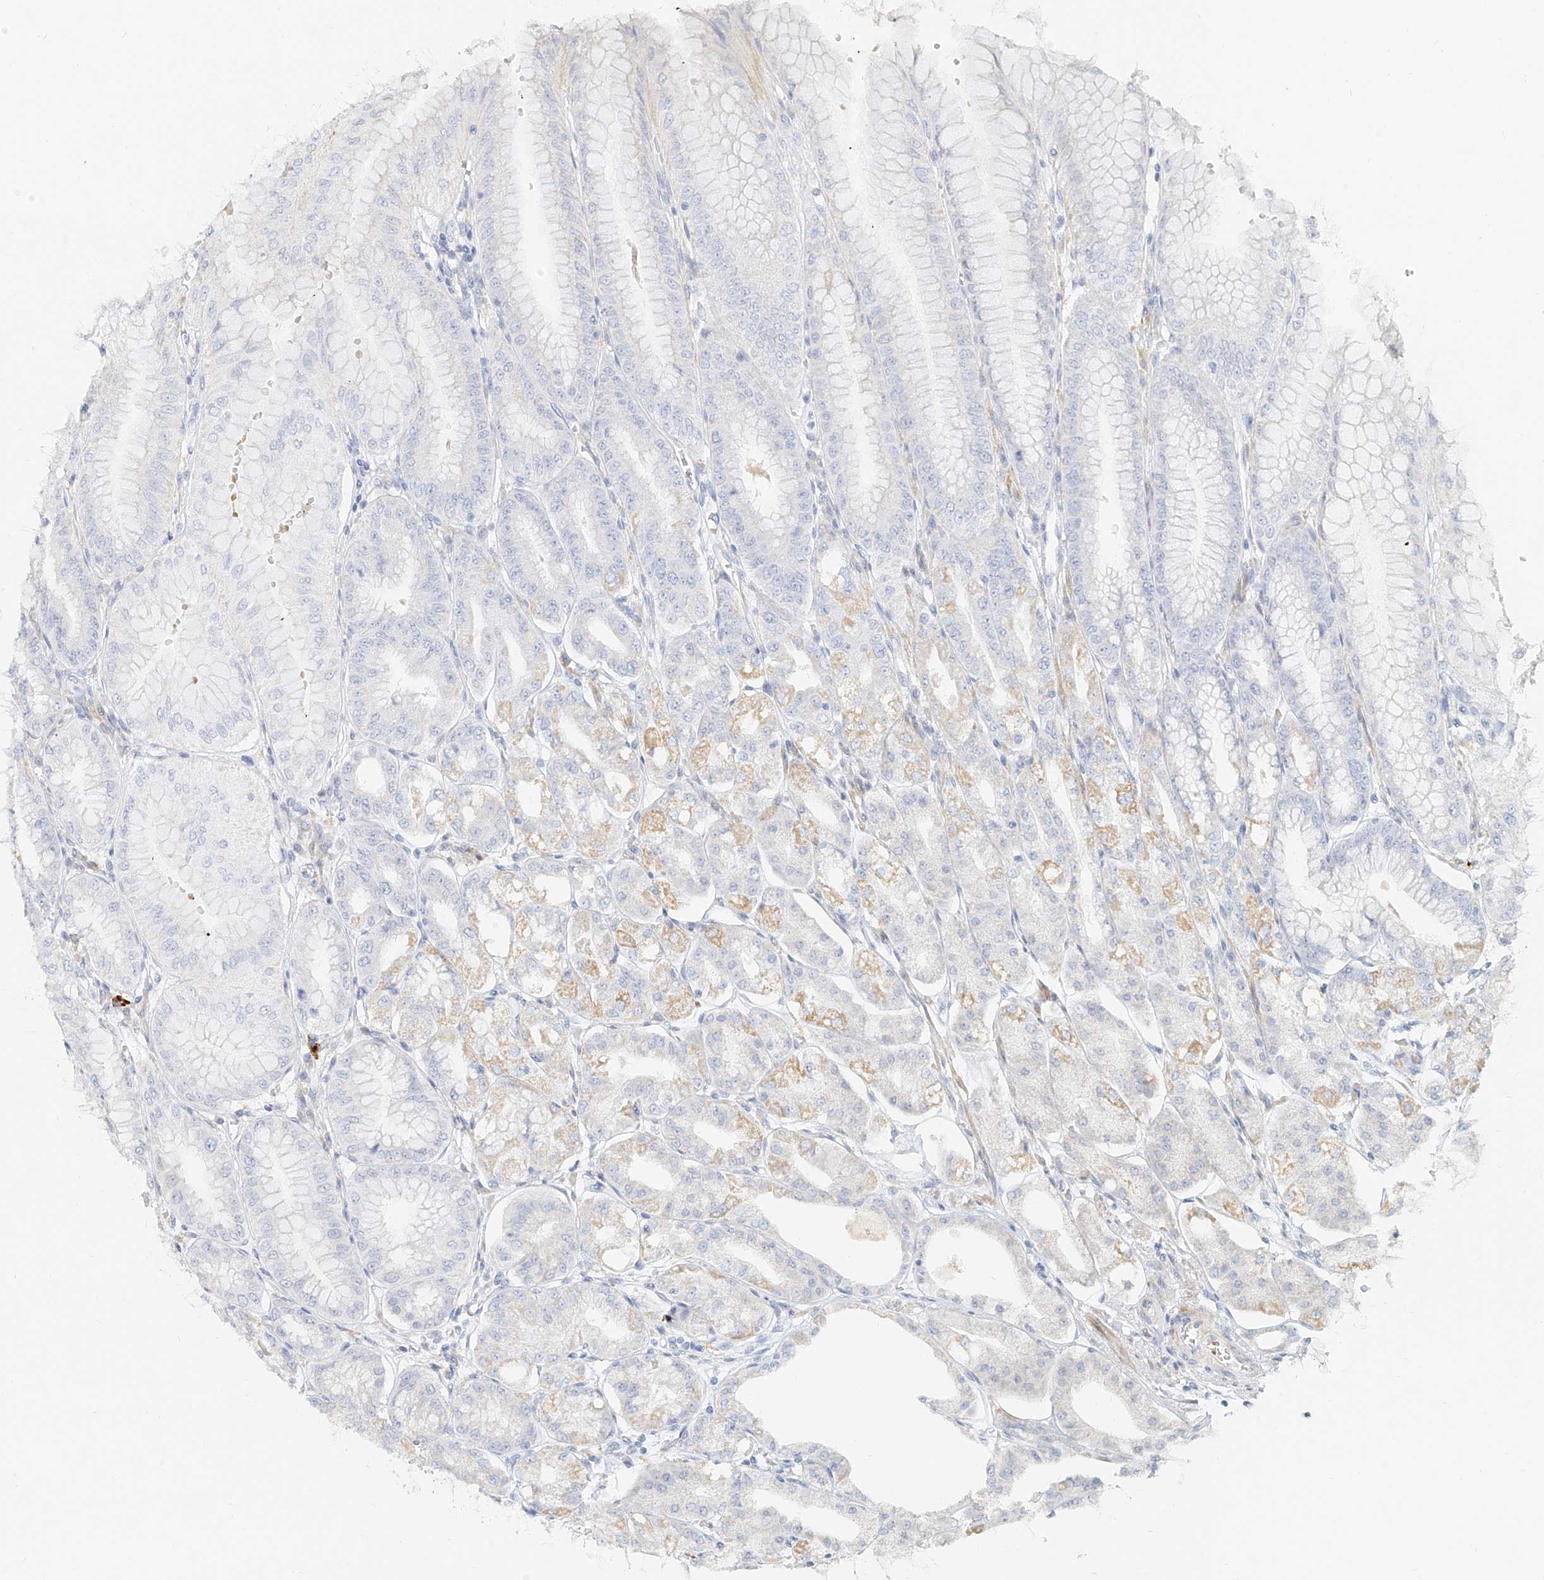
{"staining": {"intensity": "moderate", "quantity": "<25%", "location": "cytoplasmic/membranous"}, "tissue": "stomach", "cell_type": "Glandular cells", "image_type": "normal", "snomed": [{"axis": "morphology", "description": "Normal tissue, NOS"}, {"axis": "topography", "description": "Stomach, lower"}], "caption": "Brown immunohistochemical staining in benign stomach exhibits moderate cytoplasmic/membranous staining in about <25% of glandular cells.", "gene": "CXorf58", "patient": {"sex": "male", "age": 71}}